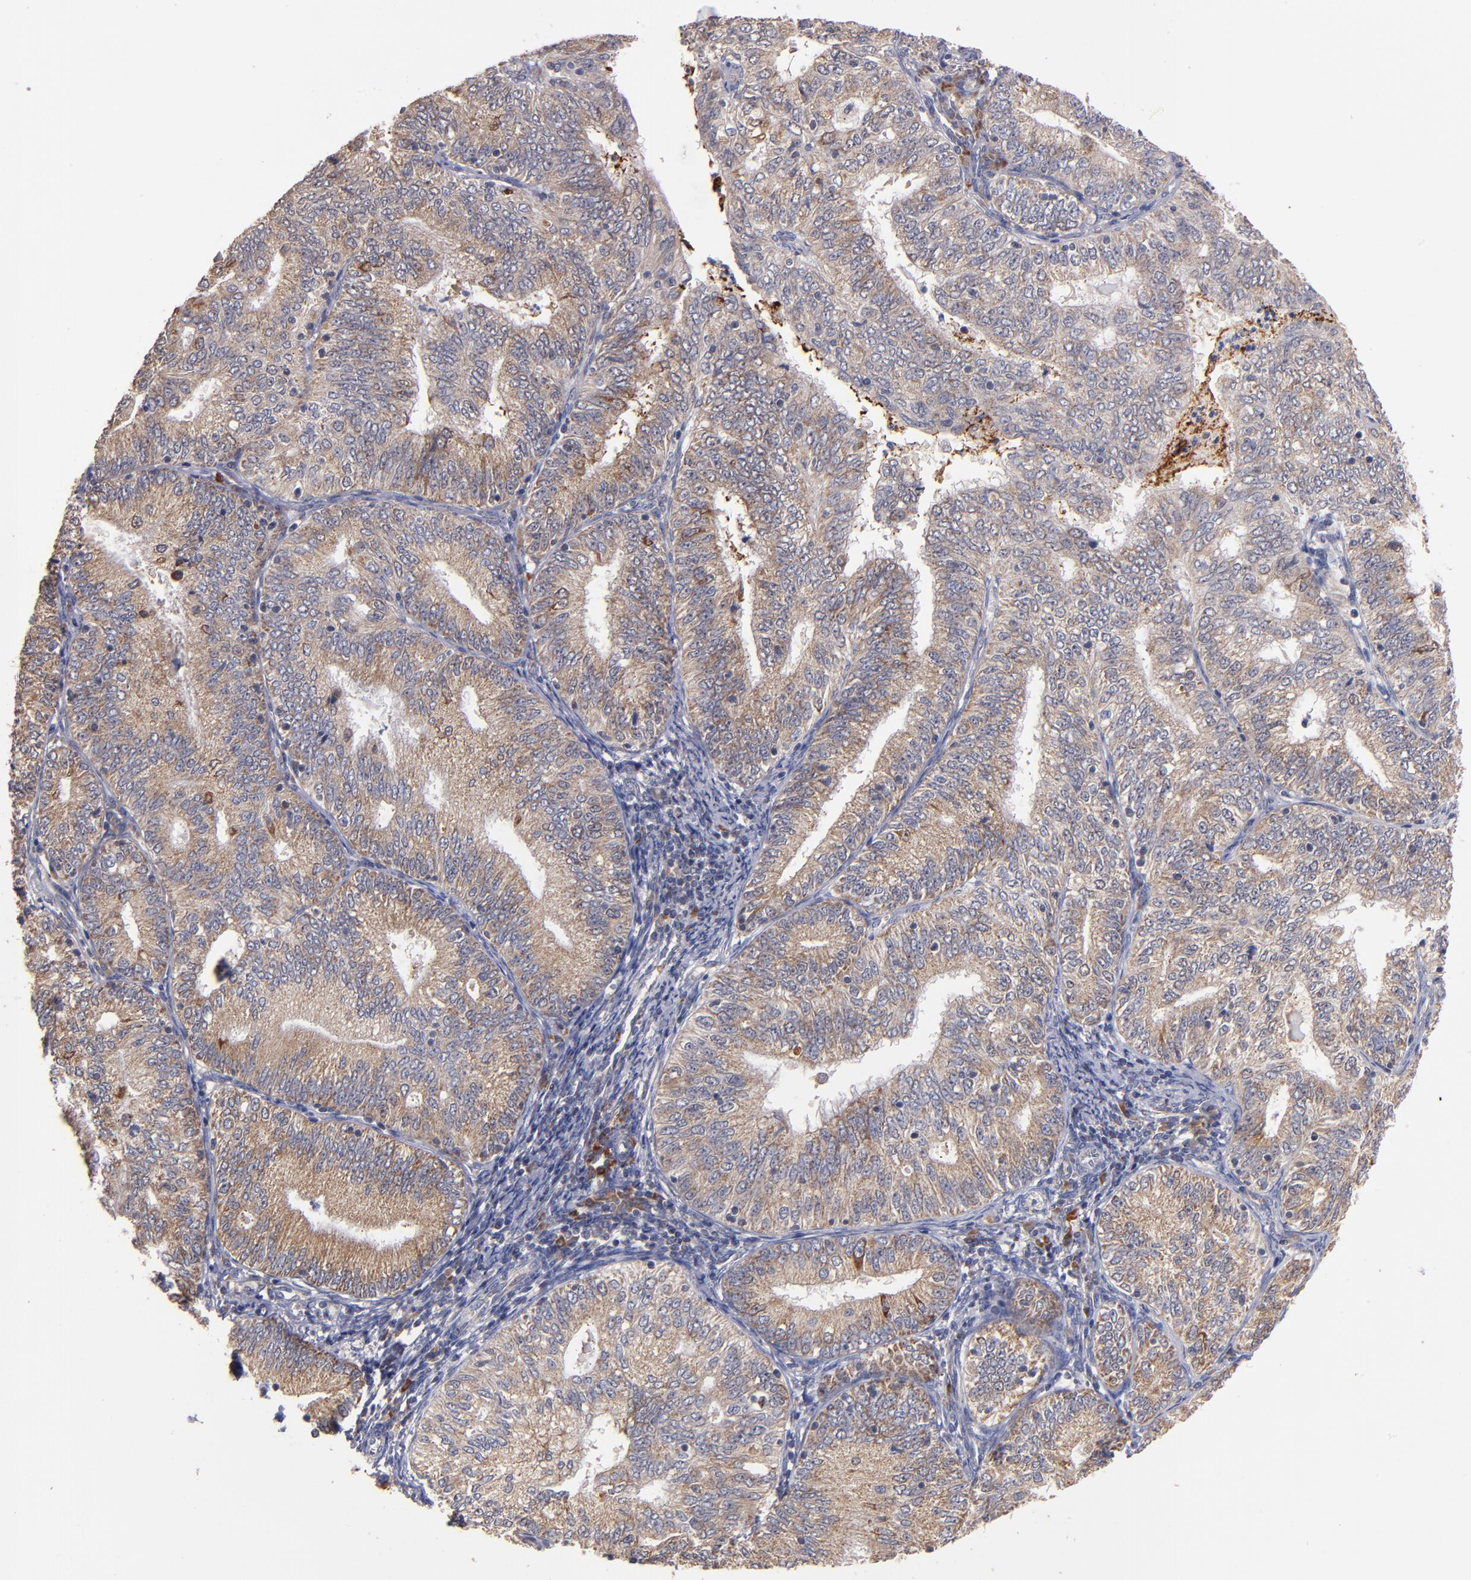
{"staining": {"intensity": "weak", "quantity": ">75%", "location": "cytoplasmic/membranous"}, "tissue": "endometrial cancer", "cell_type": "Tumor cells", "image_type": "cancer", "snomed": [{"axis": "morphology", "description": "Adenocarcinoma, NOS"}, {"axis": "topography", "description": "Endometrium"}], "caption": "Endometrial cancer was stained to show a protein in brown. There is low levels of weak cytoplasmic/membranous staining in approximately >75% of tumor cells. The staining was performed using DAB, with brown indicating positive protein expression. Nuclei are stained blue with hematoxylin.", "gene": "DIABLO", "patient": {"sex": "female", "age": 69}}